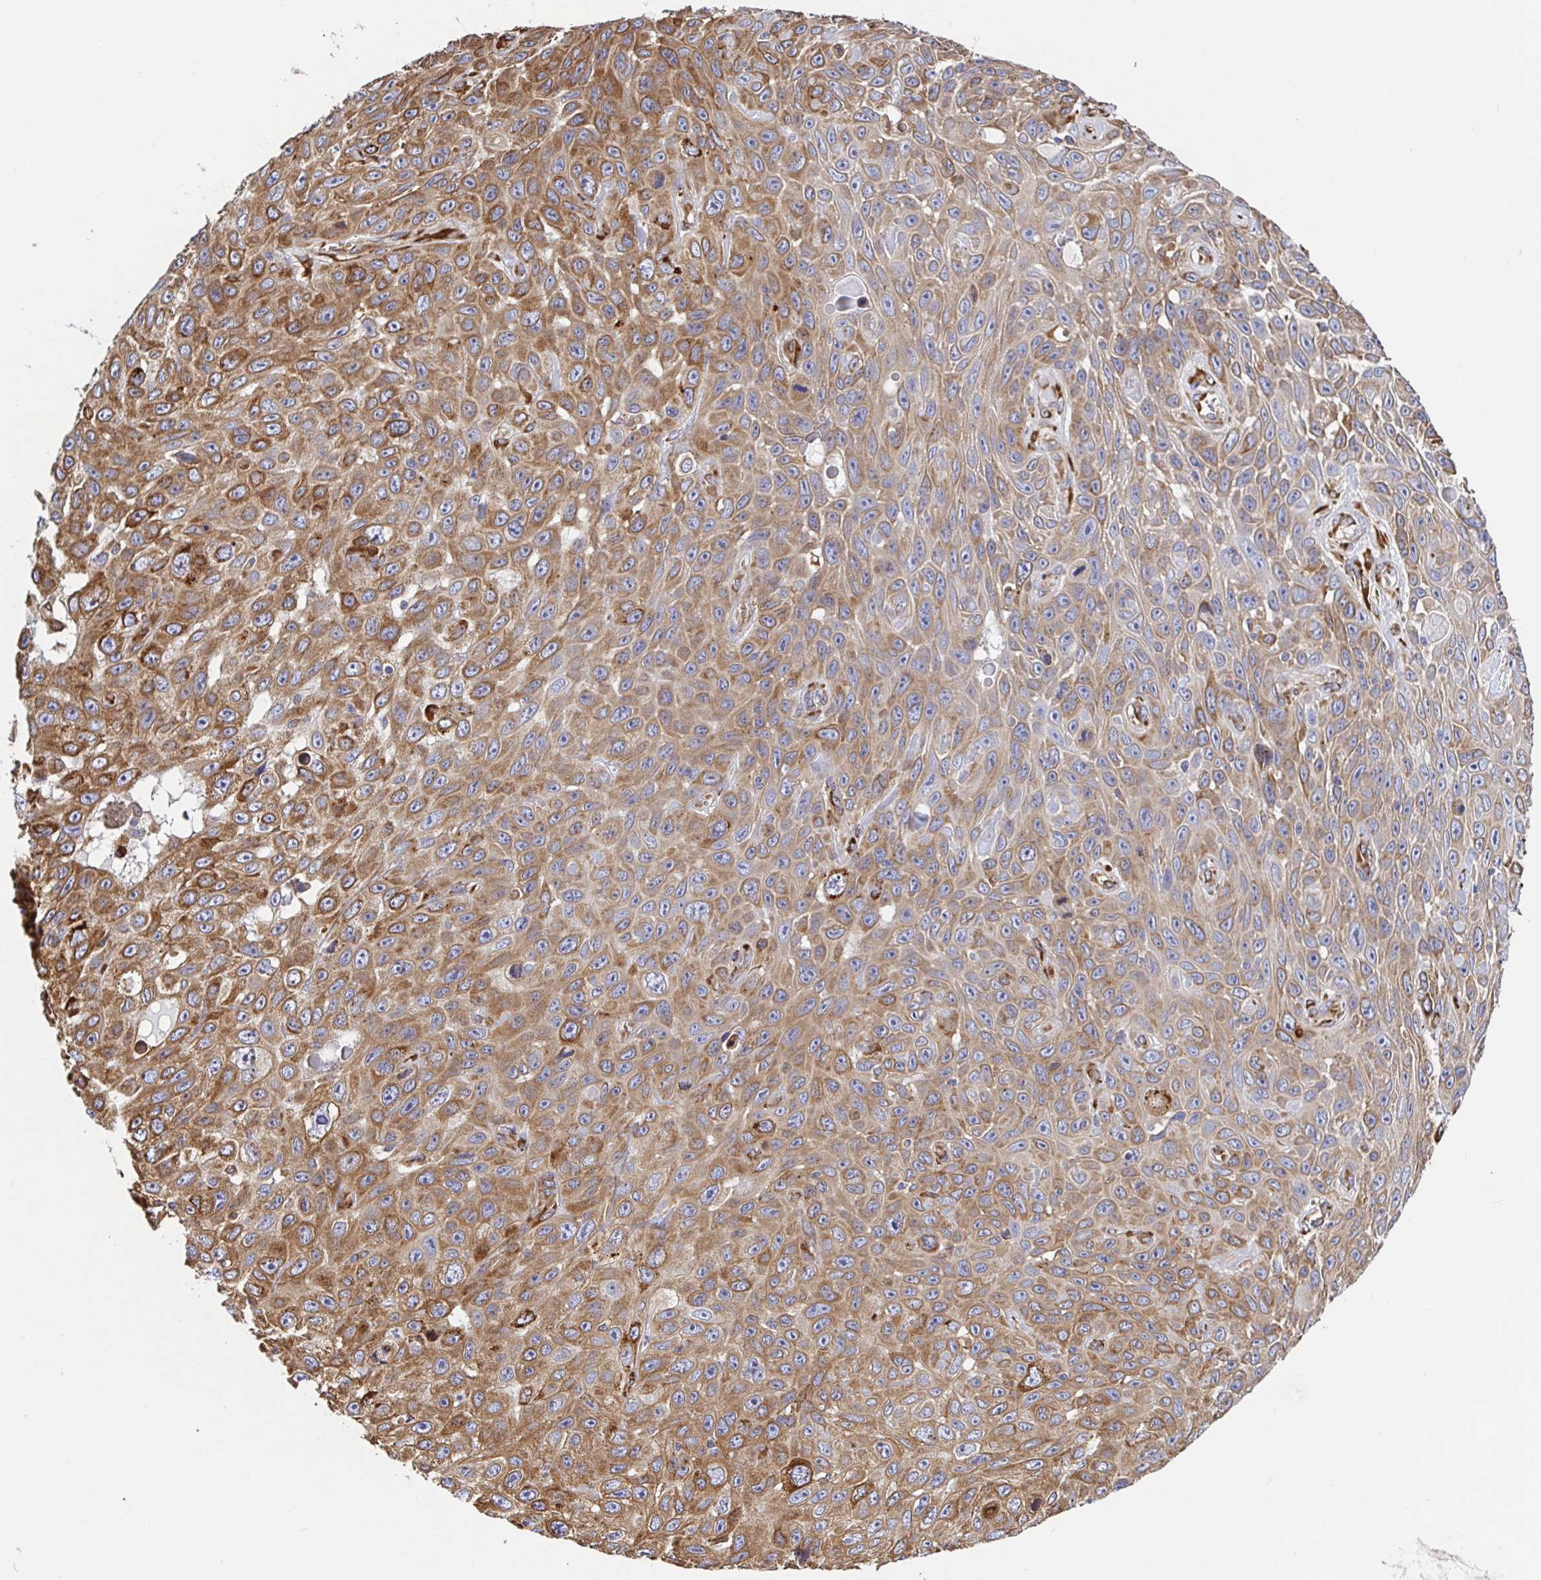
{"staining": {"intensity": "moderate", "quantity": ">75%", "location": "cytoplasmic/membranous"}, "tissue": "skin cancer", "cell_type": "Tumor cells", "image_type": "cancer", "snomed": [{"axis": "morphology", "description": "Squamous cell carcinoma, NOS"}, {"axis": "topography", "description": "Skin"}], "caption": "Protein positivity by IHC exhibits moderate cytoplasmic/membranous positivity in approximately >75% of tumor cells in squamous cell carcinoma (skin).", "gene": "MAOA", "patient": {"sex": "male", "age": 82}}